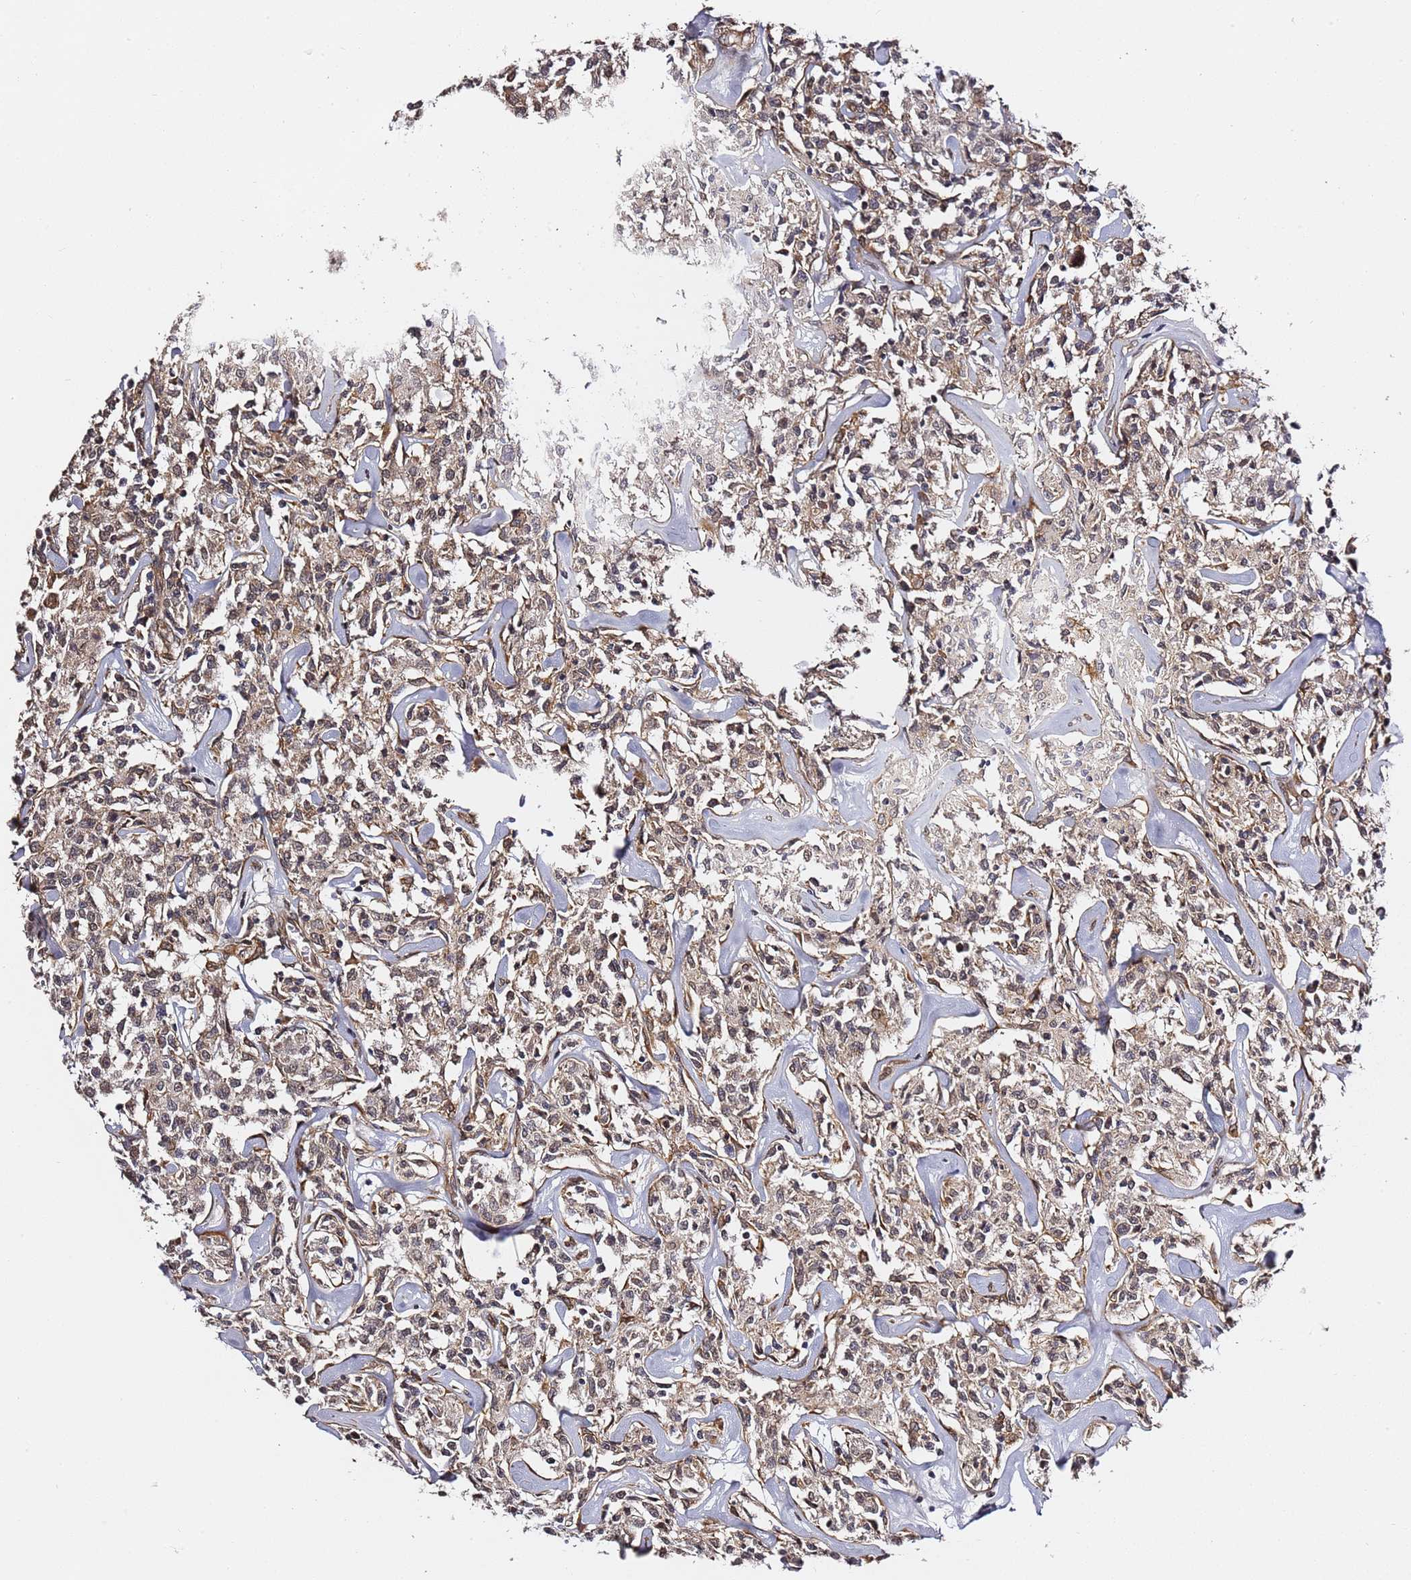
{"staining": {"intensity": "weak", "quantity": ">75%", "location": "cytoplasmic/membranous"}, "tissue": "lymphoma", "cell_type": "Tumor cells", "image_type": "cancer", "snomed": [{"axis": "morphology", "description": "Malignant lymphoma, non-Hodgkin's type, Low grade"}, {"axis": "topography", "description": "Small intestine"}], "caption": "IHC of malignant lymphoma, non-Hodgkin's type (low-grade) displays low levels of weak cytoplasmic/membranous positivity in approximately >75% of tumor cells.", "gene": "PRKAB2", "patient": {"sex": "female", "age": 59}}